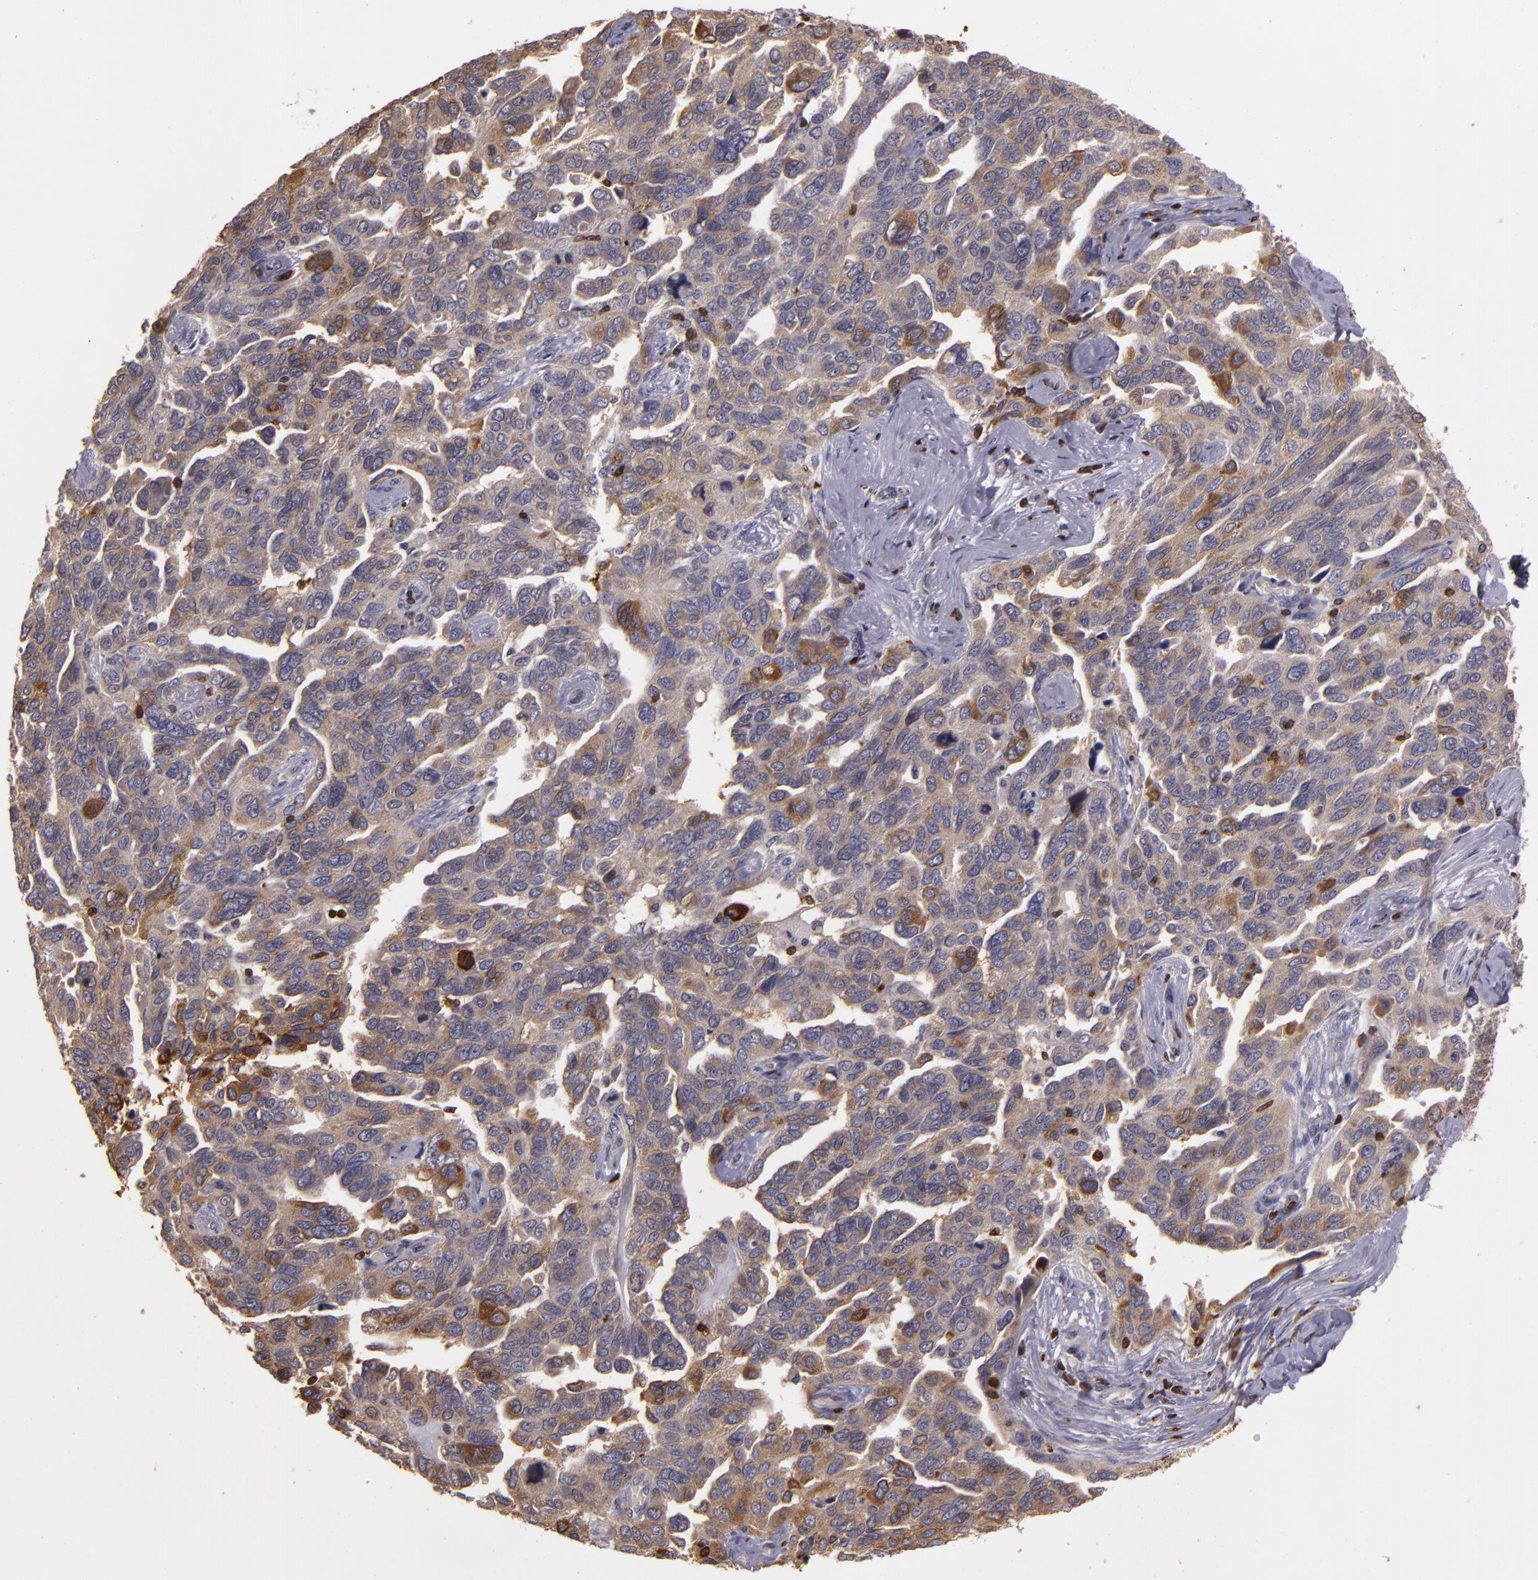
{"staining": {"intensity": "moderate", "quantity": "25%-75%", "location": "cytoplasmic/membranous"}, "tissue": "ovarian cancer", "cell_type": "Tumor cells", "image_type": "cancer", "snomed": [{"axis": "morphology", "description": "Cystadenocarcinoma, serous, NOS"}, {"axis": "topography", "description": "Ovary"}], "caption": "Protein analysis of ovarian cancer (serous cystadenocarcinoma) tissue displays moderate cytoplasmic/membranous staining in about 25%-75% of tumor cells. (DAB (3,3'-diaminobenzidine) IHC with brightfield microscopy, high magnification).", "gene": "SLC9A3R1", "patient": {"sex": "female", "age": 64}}